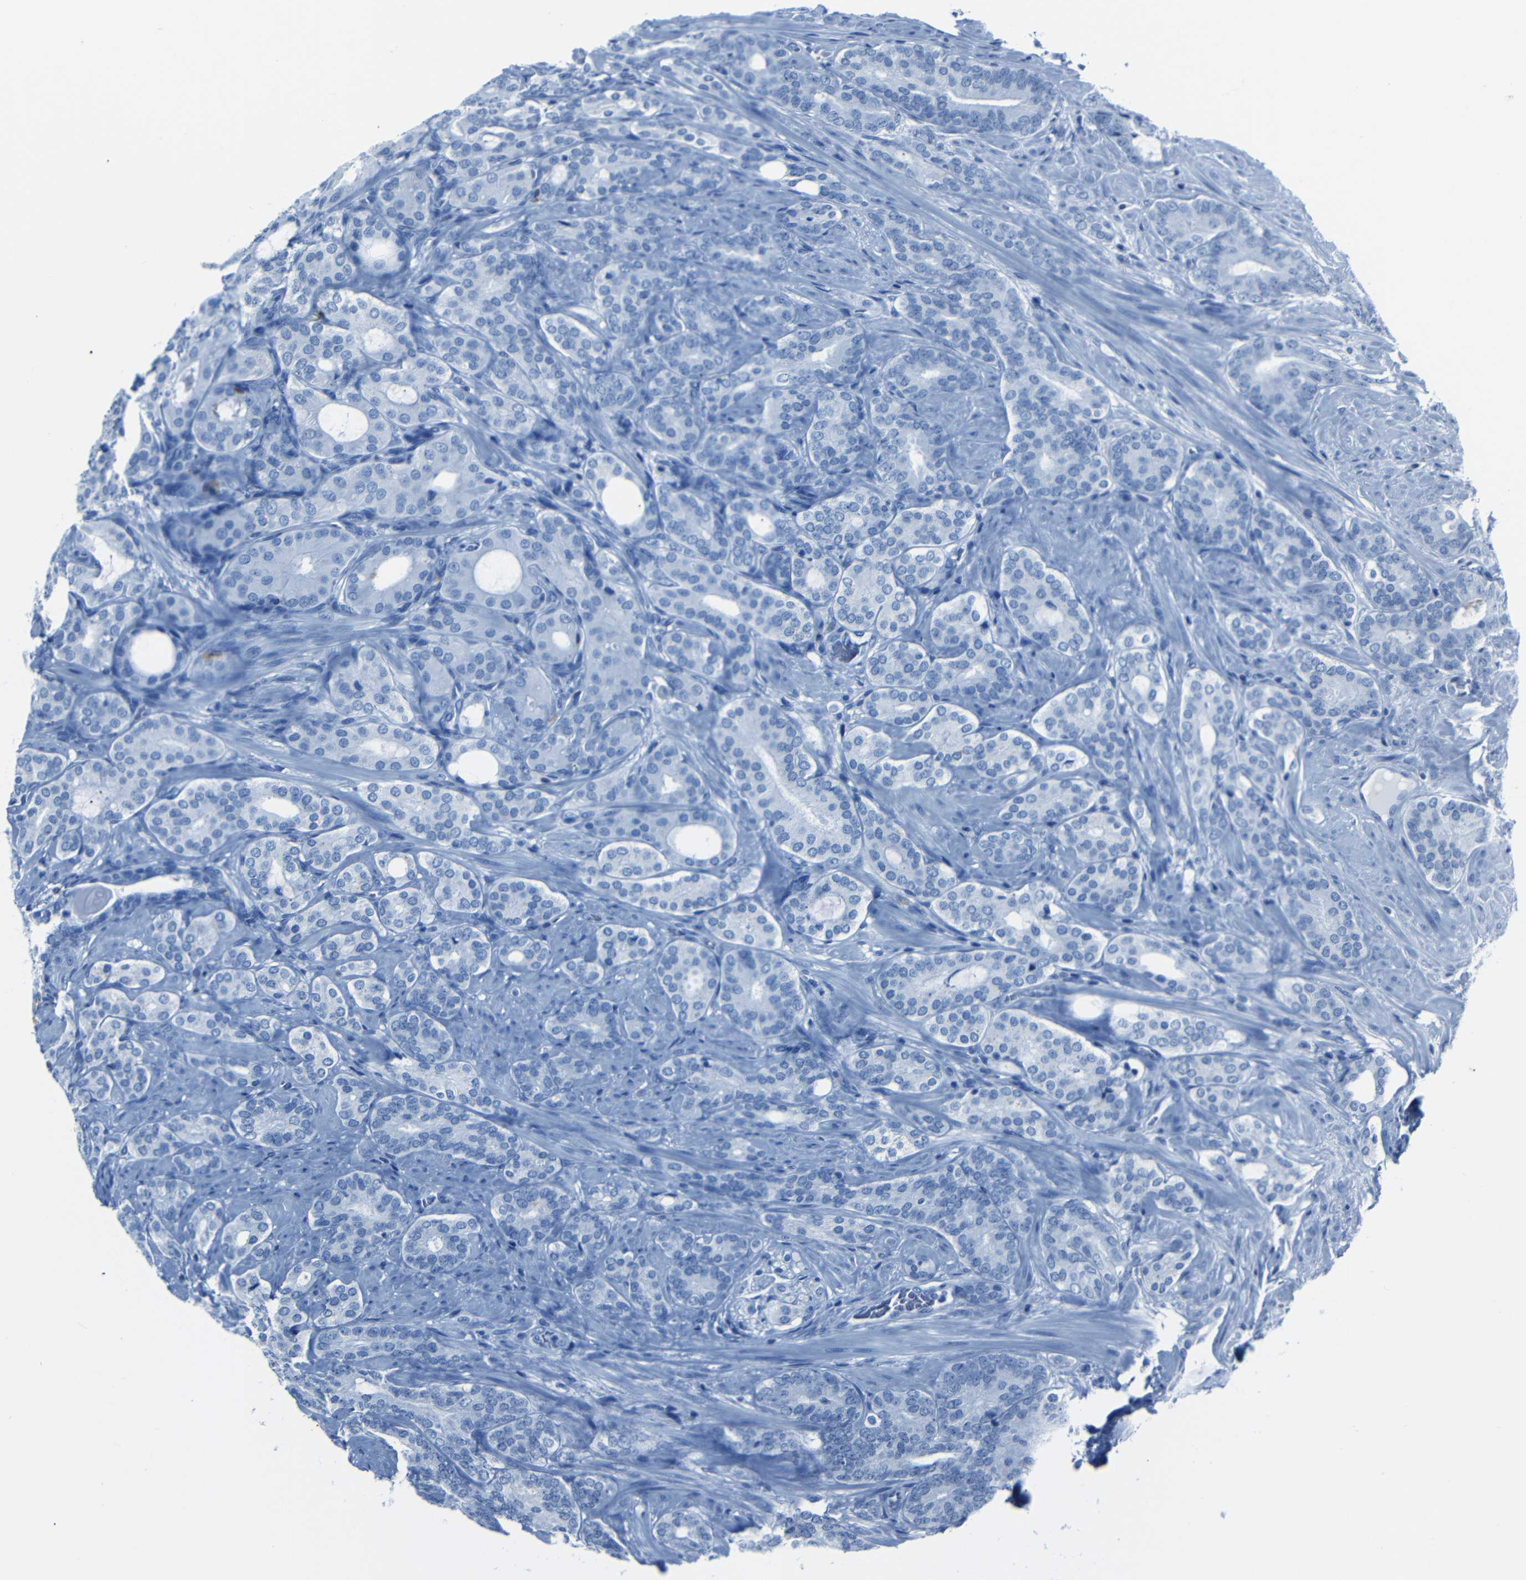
{"staining": {"intensity": "negative", "quantity": "none", "location": "none"}, "tissue": "prostate cancer", "cell_type": "Tumor cells", "image_type": "cancer", "snomed": [{"axis": "morphology", "description": "Adenocarcinoma, Low grade"}, {"axis": "topography", "description": "Prostate"}], "caption": "This is an immunohistochemistry image of prostate cancer (adenocarcinoma (low-grade)). There is no staining in tumor cells.", "gene": "CLDN11", "patient": {"sex": "male", "age": 63}}